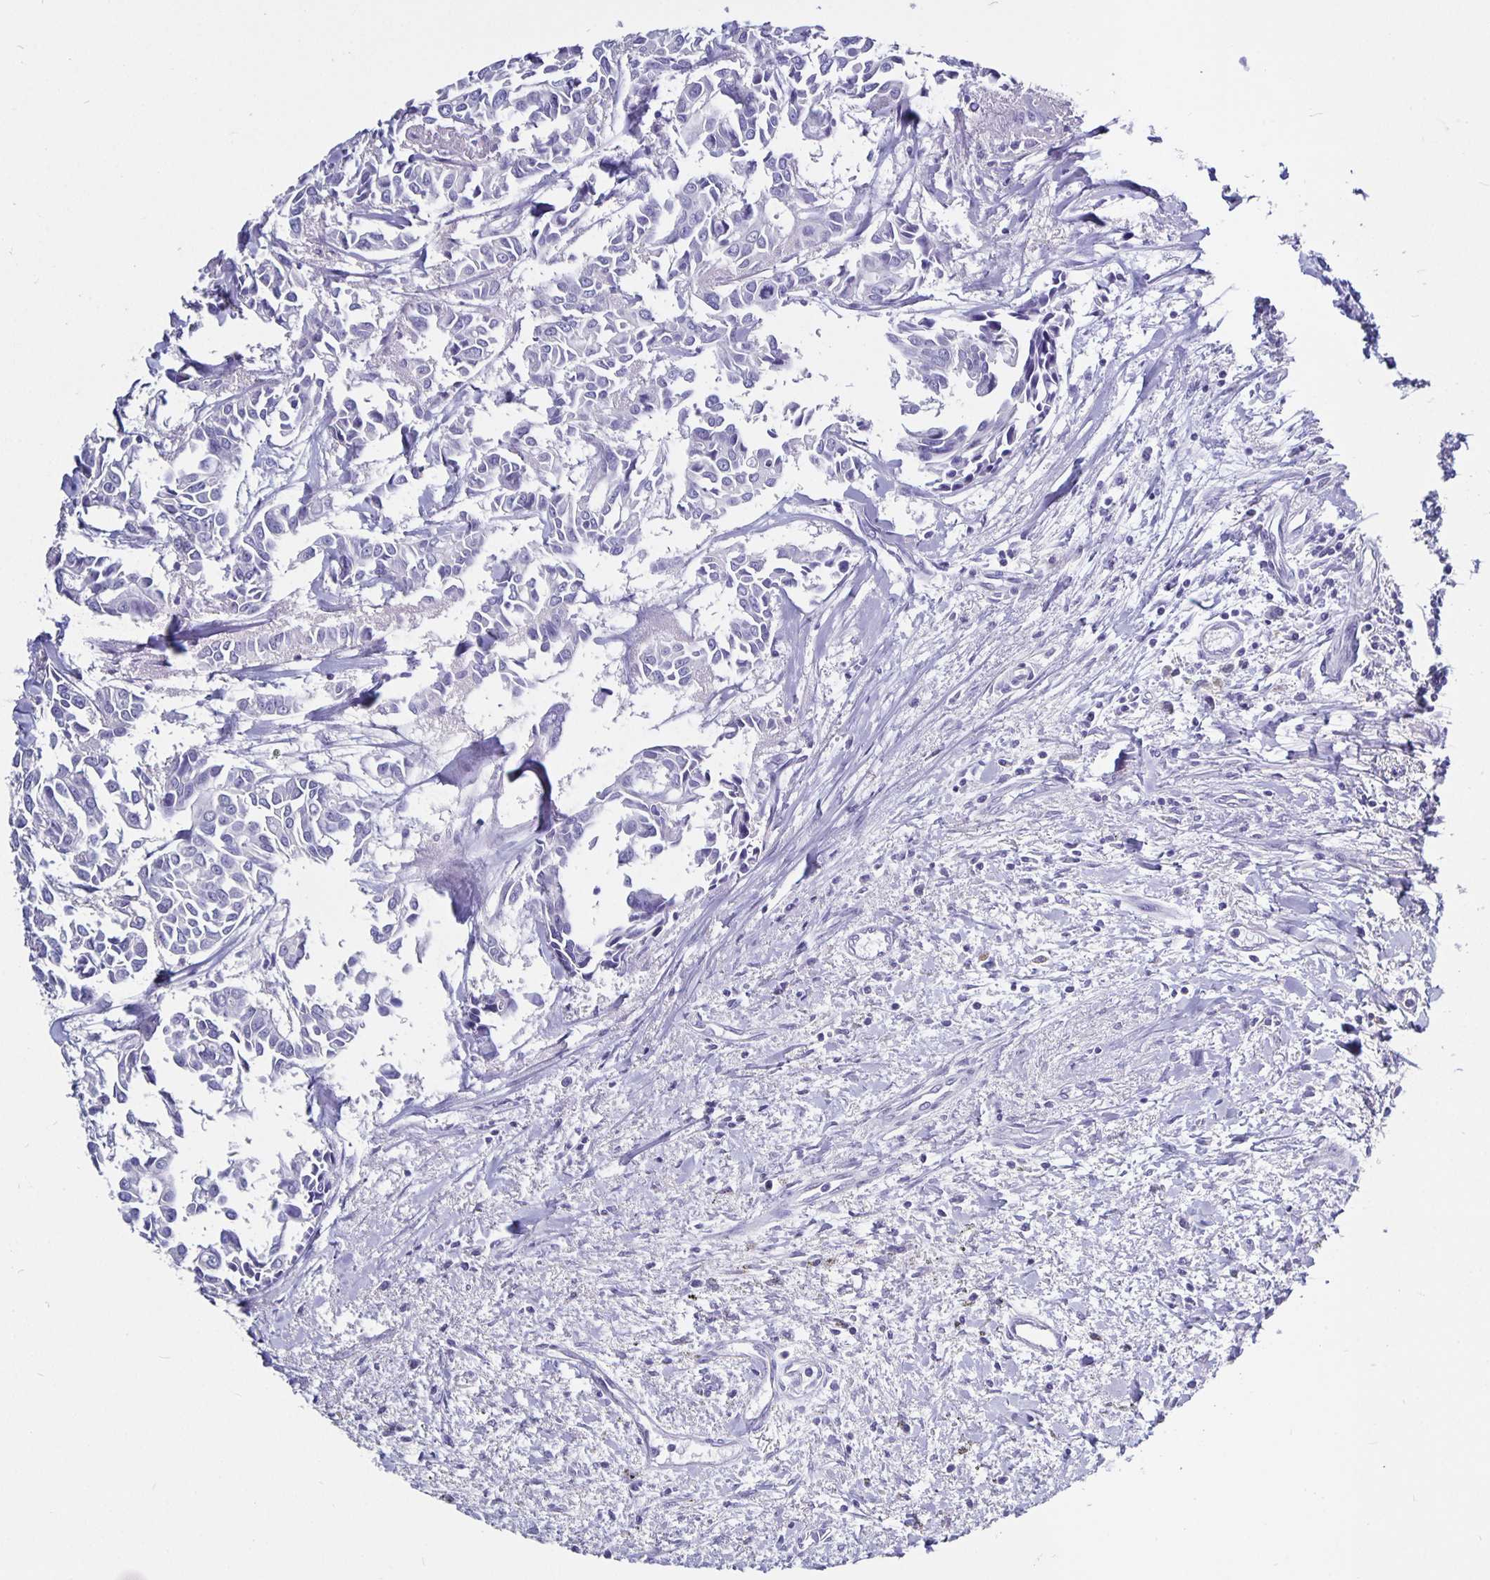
{"staining": {"intensity": "negative", "quantity": "none", "location": "none"}, "tissue": "breast cancer", "cell_type": "Tumor cells", "image_type": "cancer", "snomed": [{"axis": "morphology", "description": "Duct carcinoma"}, {"axis": "topography", "description": "Breast"}], "caption": "Micrograph shows no protein staining in tumor cells of intraductal carcinoma (breast) tissue.", "gene": "ODF3B", "patient": {"sex": "female", "age": 54}}